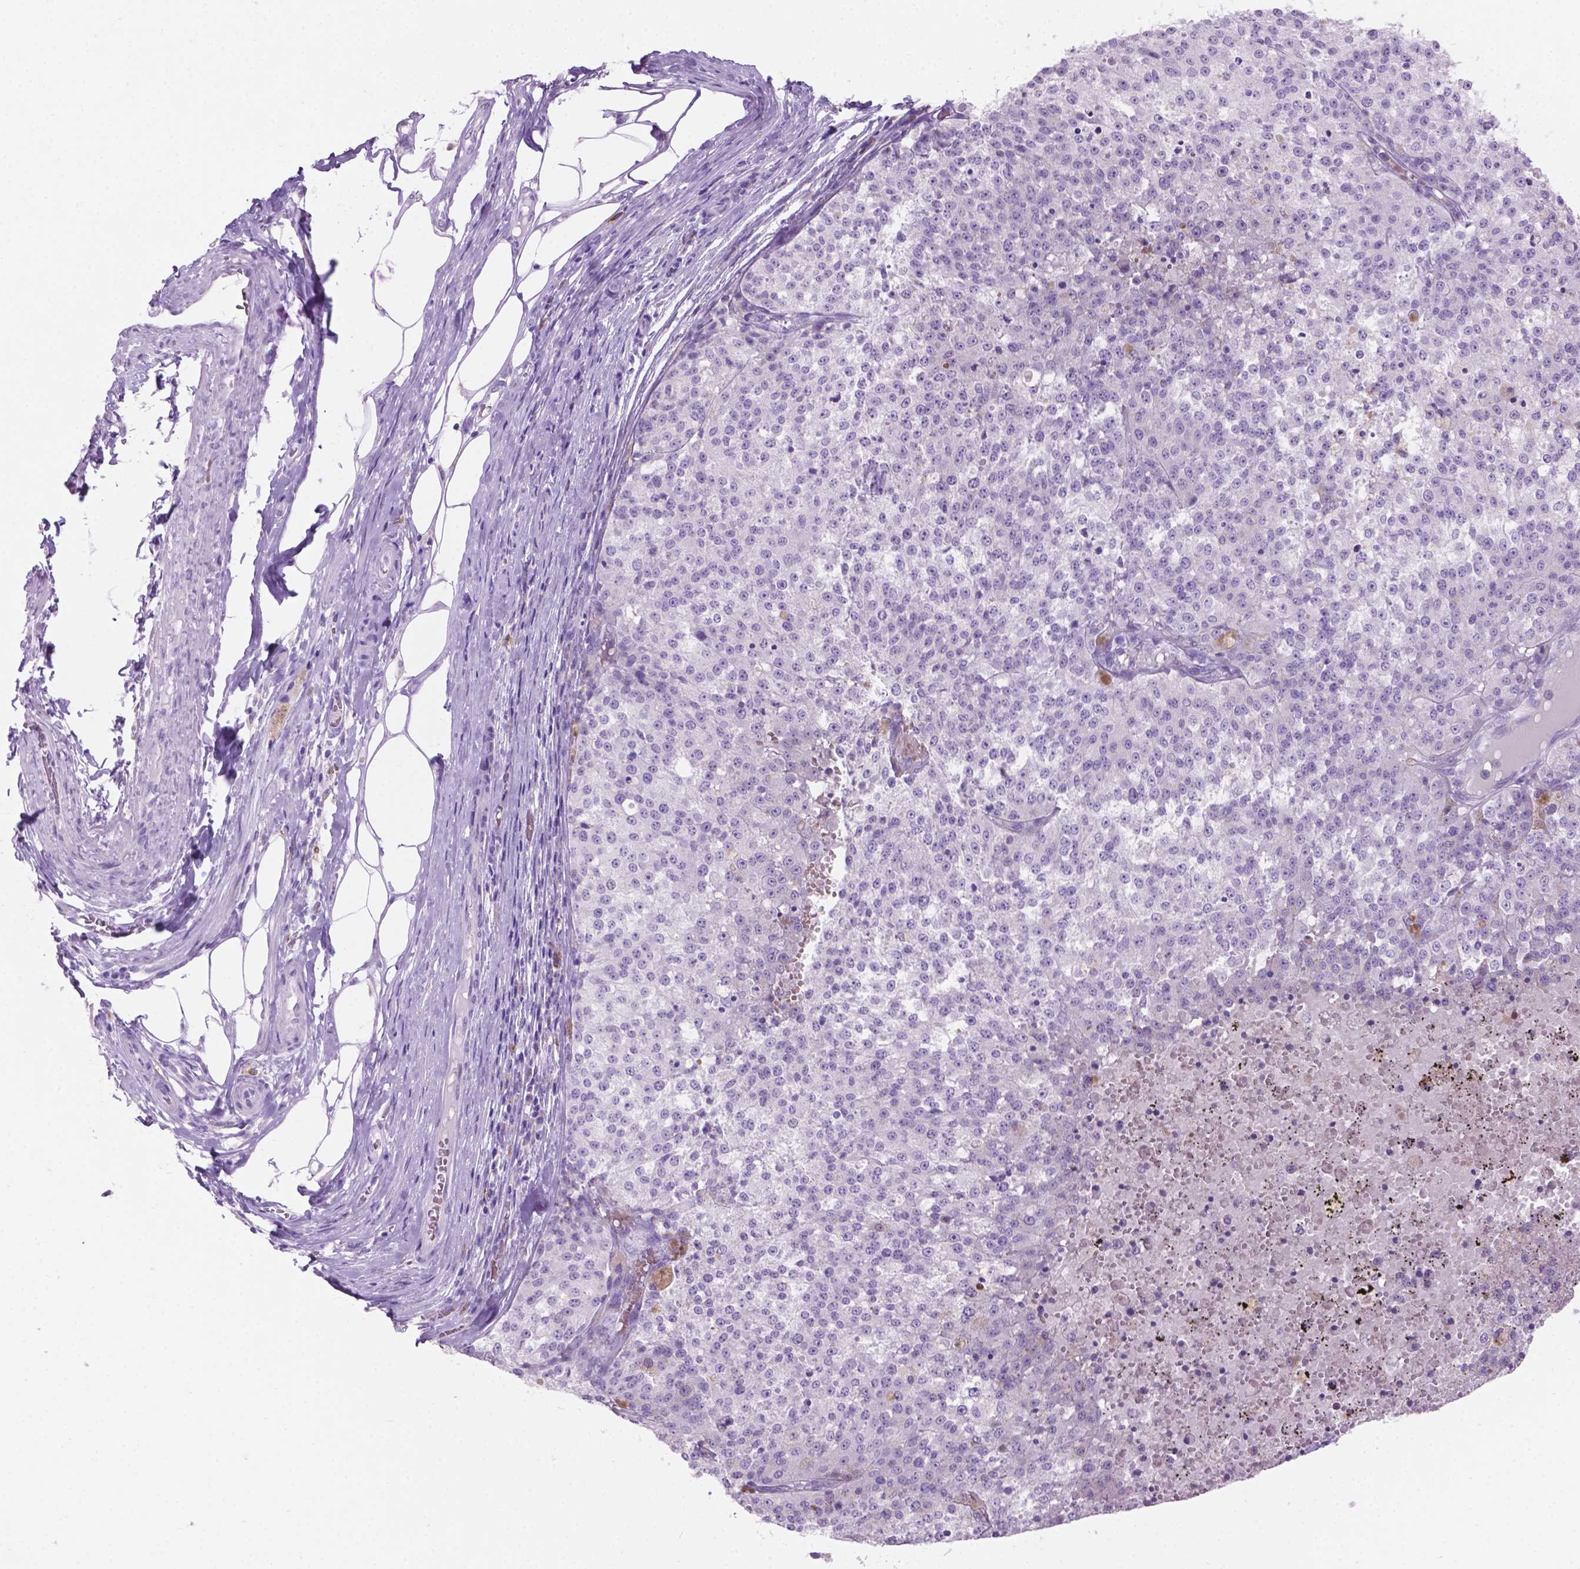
{"staining": {"intensity": "negative", "quantity": "none", "location": "none"}, "tissue": "melanoma", "cell_type": "Tumor cells", "image_type": "cancer", "snomed": [{"axis": "morphology", "description": "Malignant melanoma, Metastatic site"}, {"axis": "topography", "description": "Lymph node"}], "caption": "IHC of human malignant melanoma (metastatic site) reveals no staining in tumor cells.", "gene": "GRIN2B", "patient": {"sex": "female", "age": 64}}